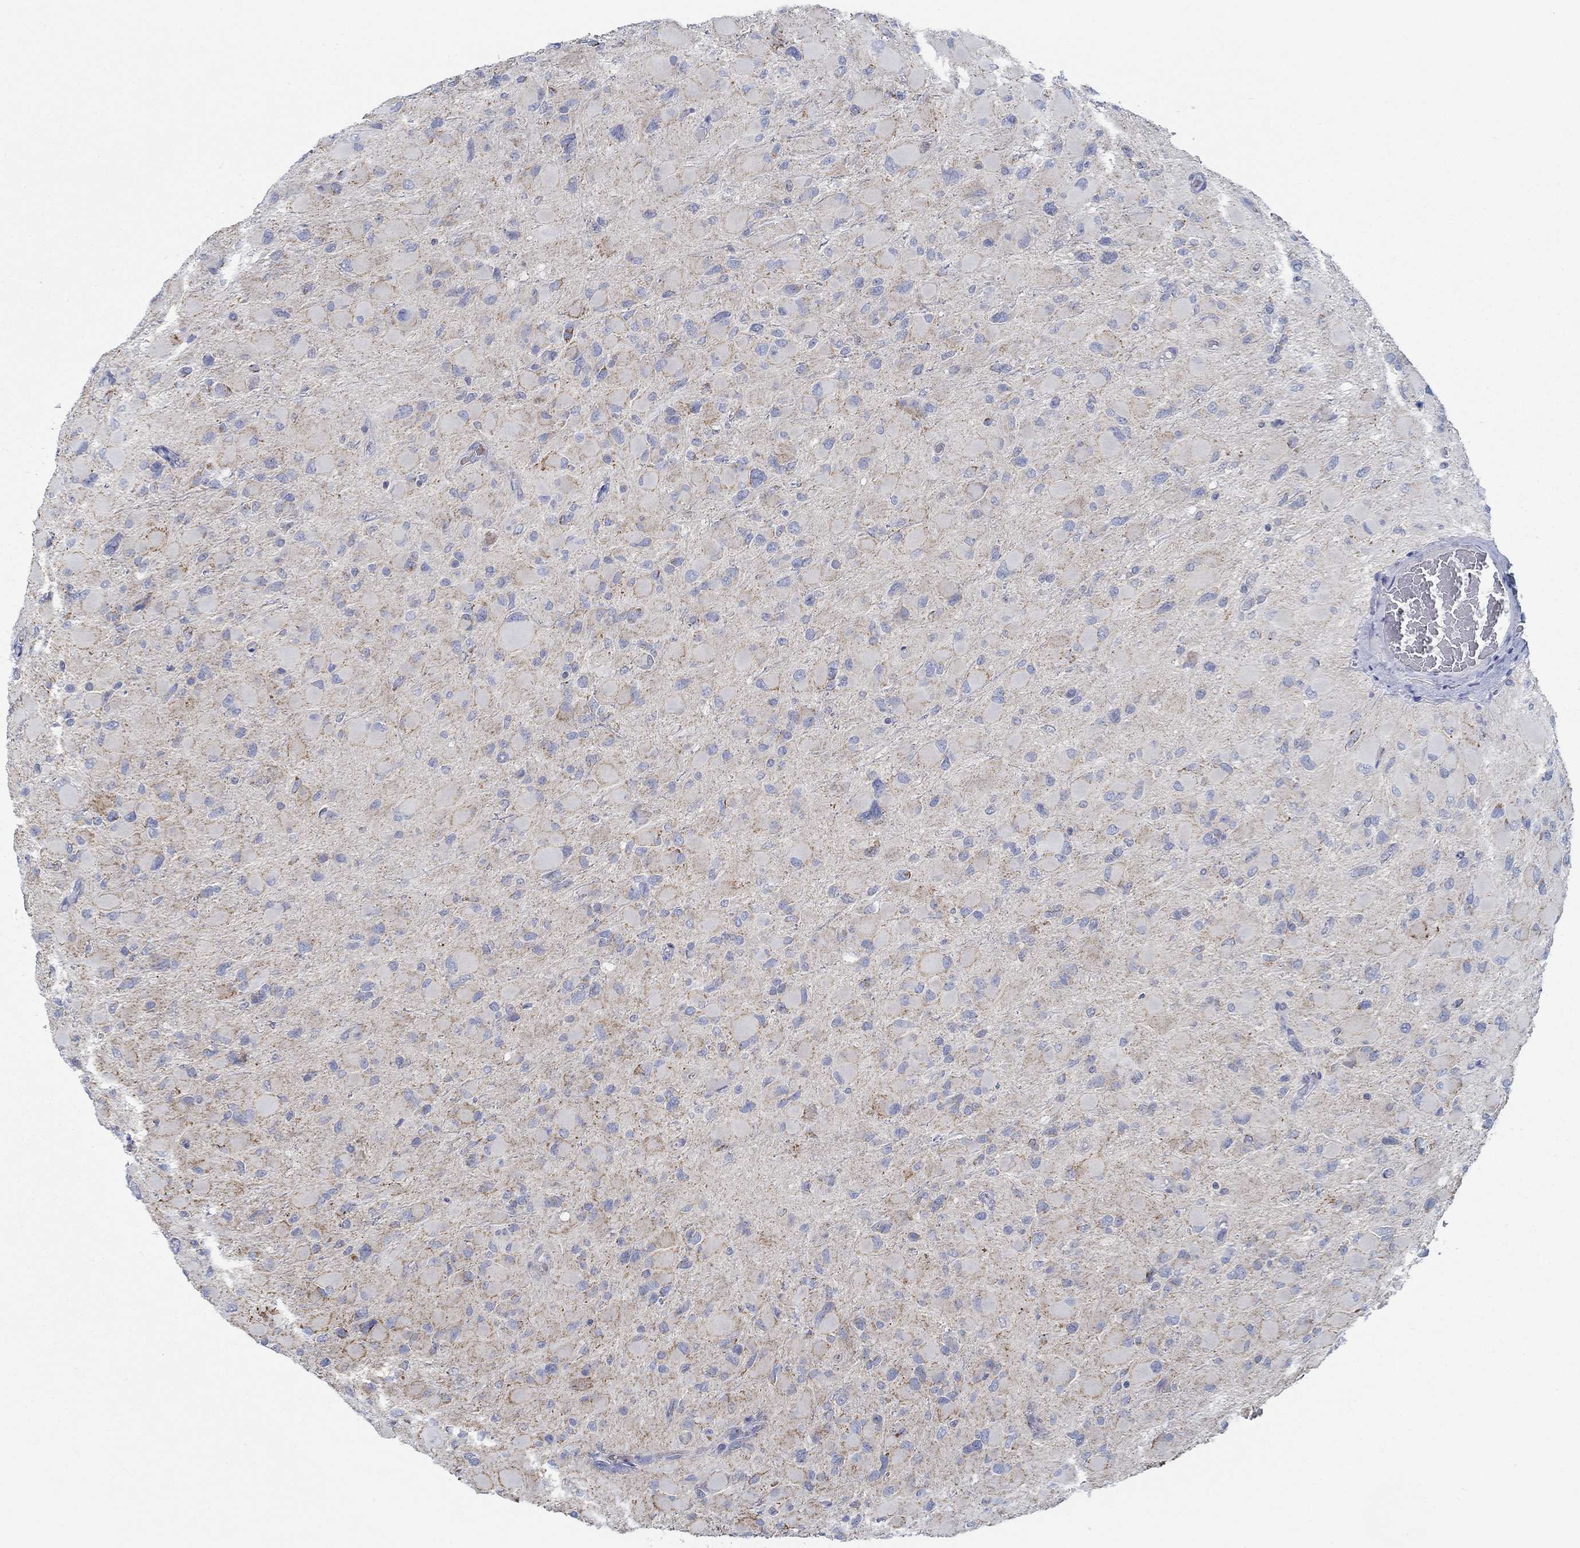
{"staining": {"intensity": "moderate", "quantity": "<25%", "location": "cytoplasmic/membranous"}, "tissue": "glioma", "cell_type": "Tumor cells", "image_type": "cancer", "snomed": [{"axis": "morphology", "description": "Glioma, malignant, High grade"}, {"axis": "topography", "description": "Cerebral cortex"}], "caption": "Tumor cells demonstrate moderate cytoplasmic/membranous staining in approximately <25% of cells in malignant glioma (high-grade). The staining was performed using DAB (3,3'-diaminobenzidine), with brown indicating positive protein expression. Nuclei are stained blue with hematoxylin.", "gene": "GLOD5", "patient": {"sex": "female", "age": 36}}